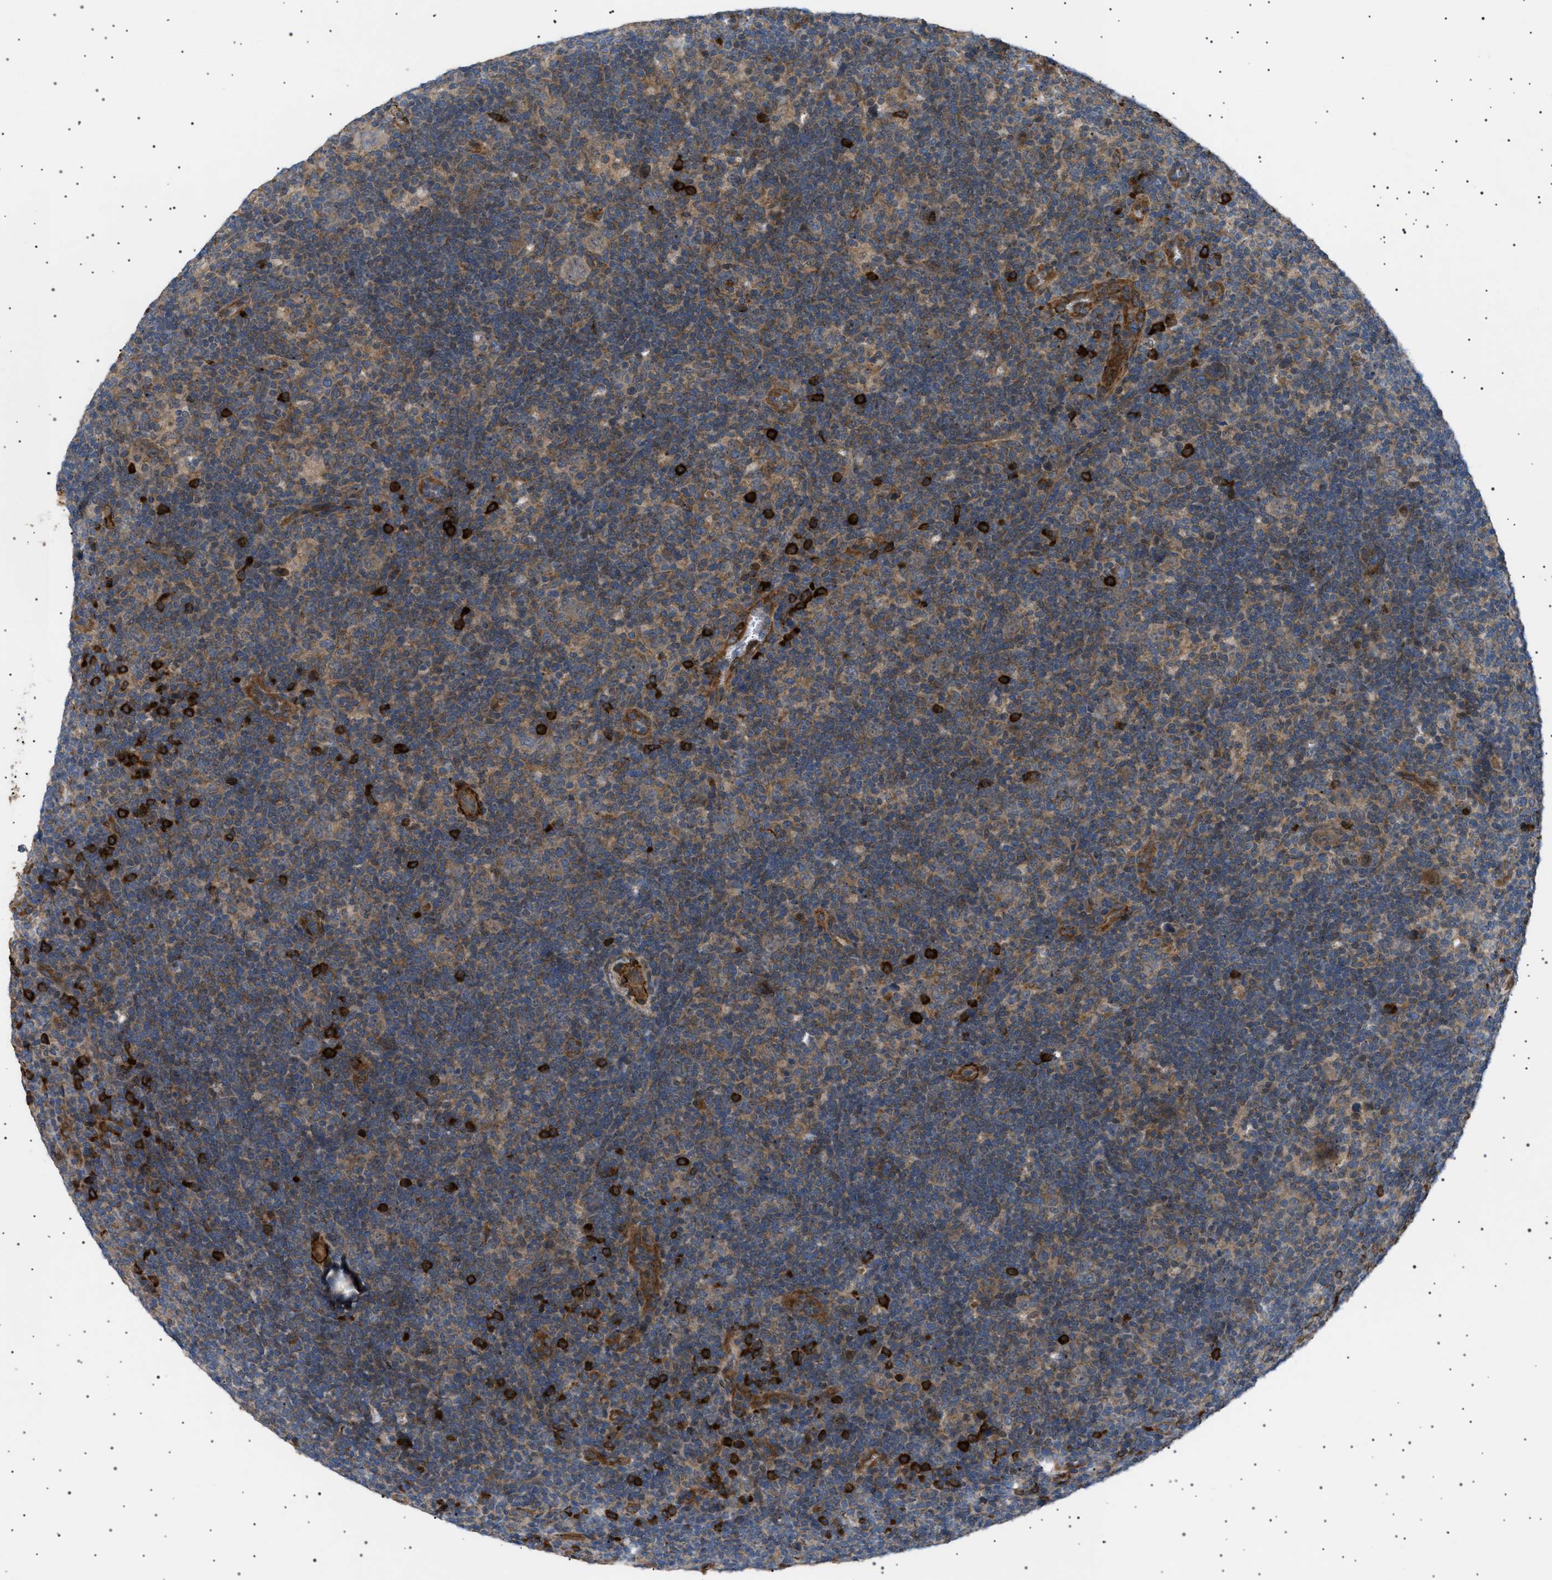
{"staining": {"intensity": "negative", "quantity": "none", "location": "none"}, "tissue": "lymphoma", "cell_type": "Tumor cells", "image_type": "cancer", "snomed": [{"axis": "morphology", "description": "Hodgkin's disease, NOS"}, {"axis": "topography", "description": "Lymph node"}], "caption": "High power microscopy histopathology image of an immunohistochemistry (IHC) image of Hodgkin's disease, revealing no significant positivity in tumor cells. Brightfield microscopy of IHC stained with DAB (brown) and hematoxylin (blue), captured at high magnification.", "gene": "CCDC186", "patient": {"sex": "female", "age": 57}}